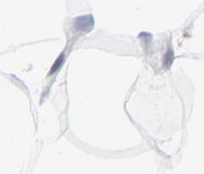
{"staining": {"intensity": "negative", "quantity": "none", "location": "none"}, "tissue": "adipose tissue", "cell_type": "Adipocytes", "image_type": "normal", "snomed": [{"axis": "morphology", "description": "Normal tissue, NOS"}, {"axis": "morphology", "description": "Duct carcinoma"}, {"axis": "topography", "description": "Breast"}, {"axis": "topography", "description": "Adipose tissue"}], "caption": "DAB immunohistochemical staining of benign human adipose tissue shows no significant staining in adipocytes.", "gene": "LAT2", "patient": {"sex": "female", "age": 37}}